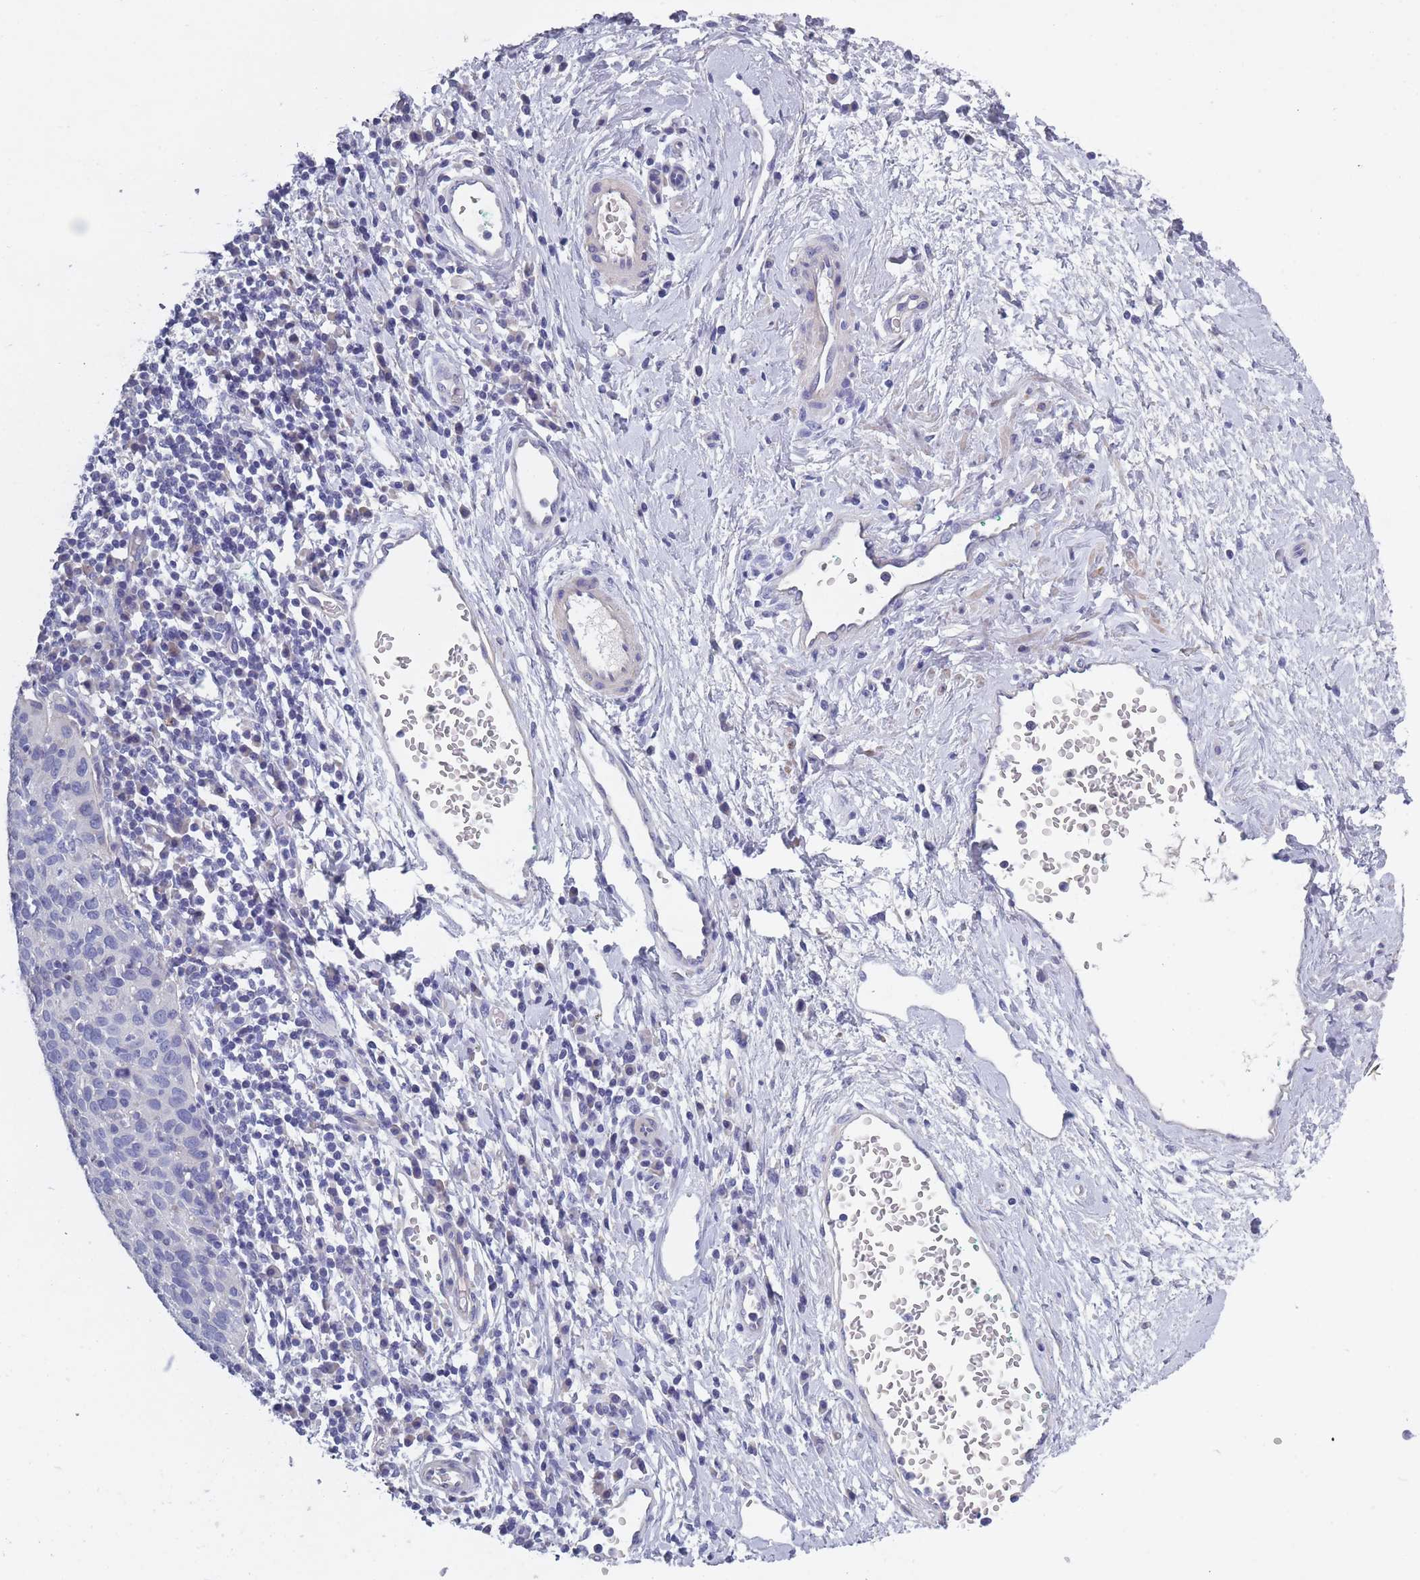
{"staining": {"intensity": "negative", "quantity": "none", "location": "none"}, "tissue": "cervical cancer", "cell_type": "Tumor cells", "image_type": "cancer", "snomed": [{"axis": "morphology", "description": "Squamous cell carcinoma, NOS"}, {"axis": "topography", "description": "Cervix"}], "caption": "Immunohistochemistry of cervical squamous cell carcinoma exhibits no expression in tumor cells.", "gene": "OR4C5", "patient": {"sex": "female", "age": 30}}